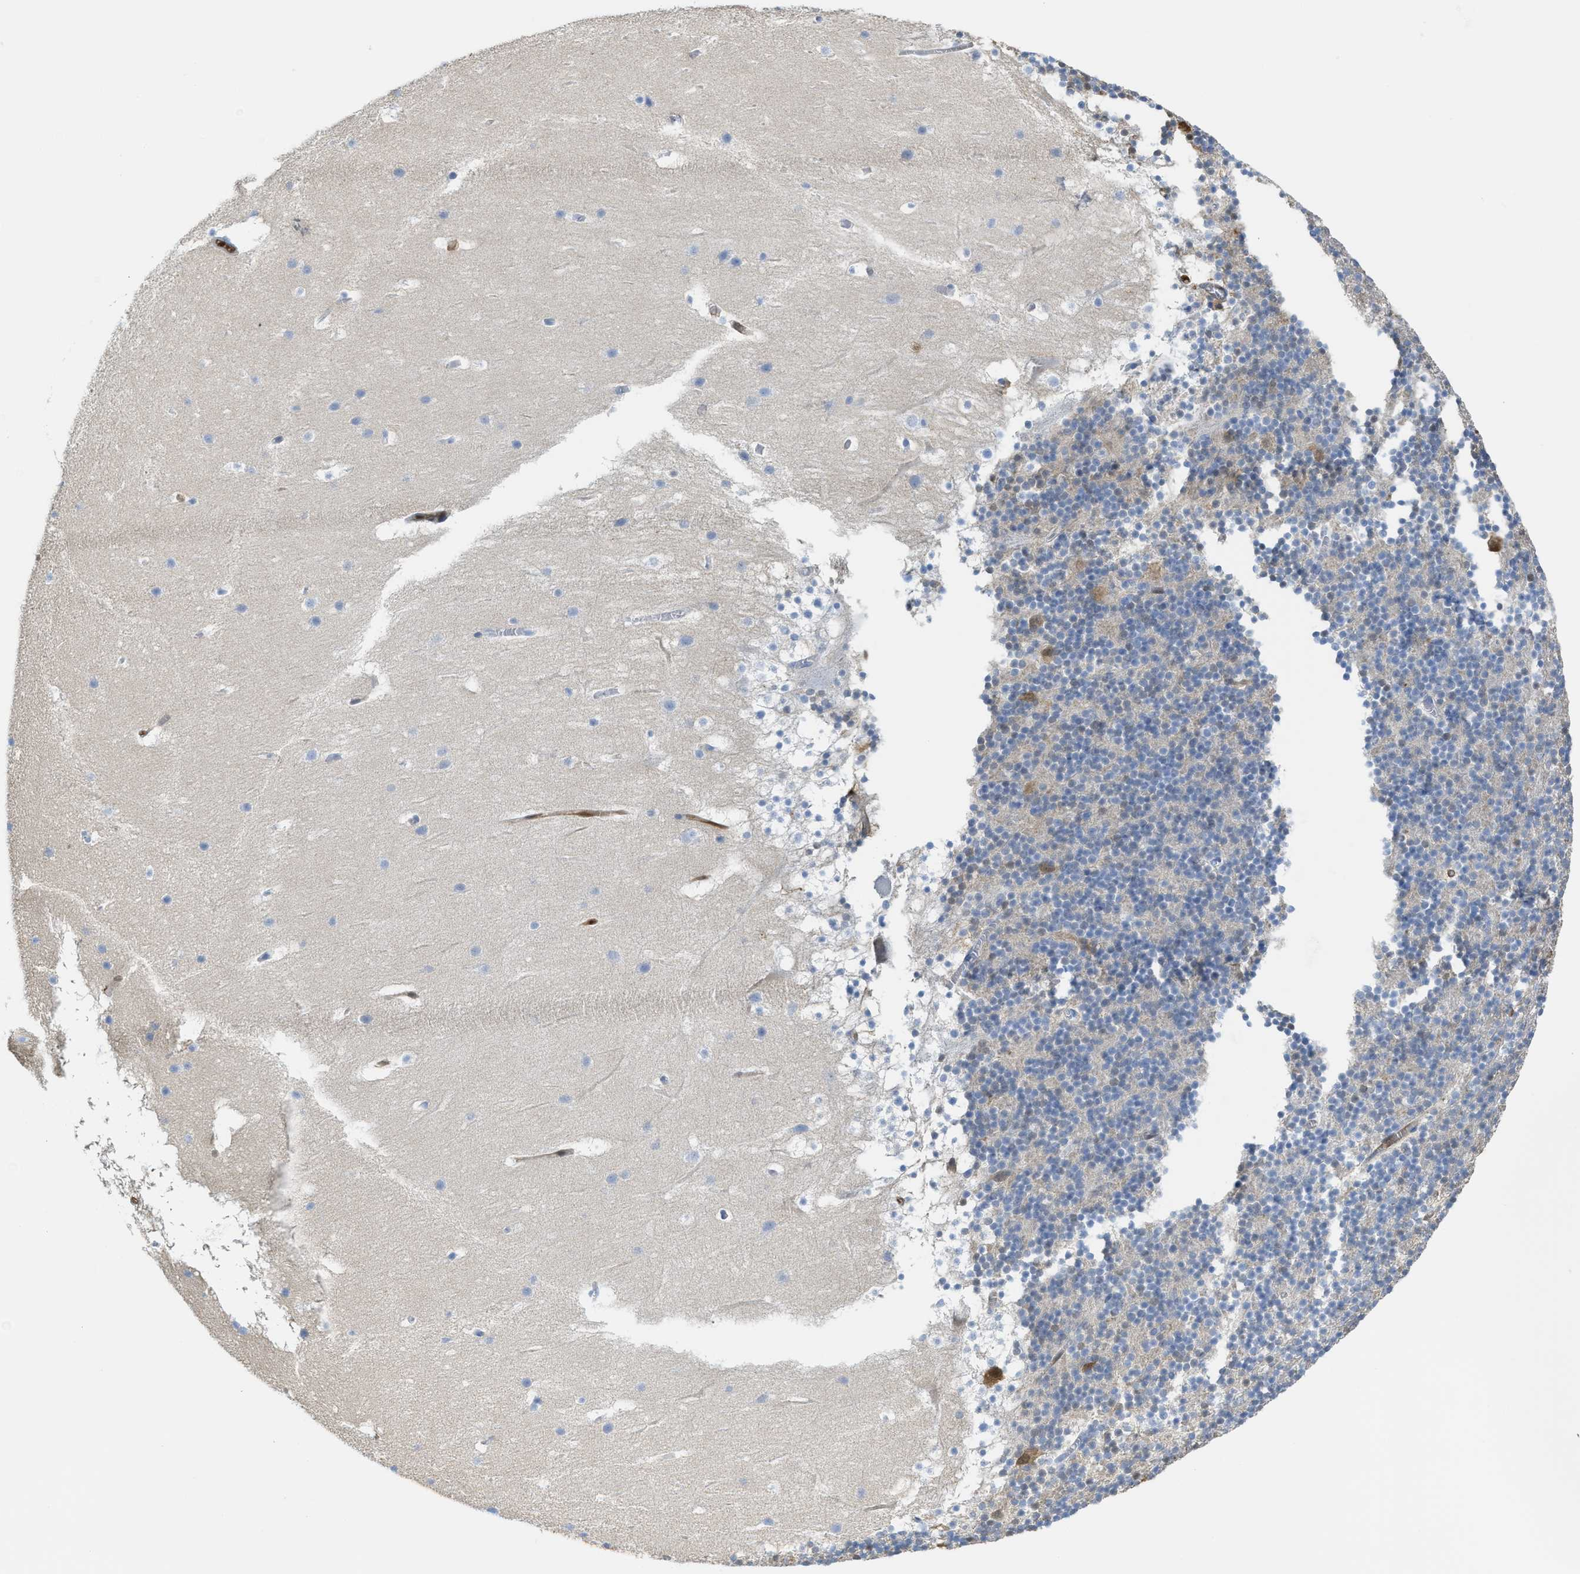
{"staining": {"intensity": "negative", "quantity": "none", "location": "none"}, "tissue": "cerebellum", "cell_type": "Cells in granular layer", "image_type": "normal", "snomed": [{"axis": "morphology", "description": "Normal tissue, NOS"}, {"axis": "topography", "description": "Cerebellum"}], "caption": "Cells in granular layer show no significant positivity in unremarkable cerebellum.", "gene": "ASS1", "patient": {"sex": "male", "age": 45}}